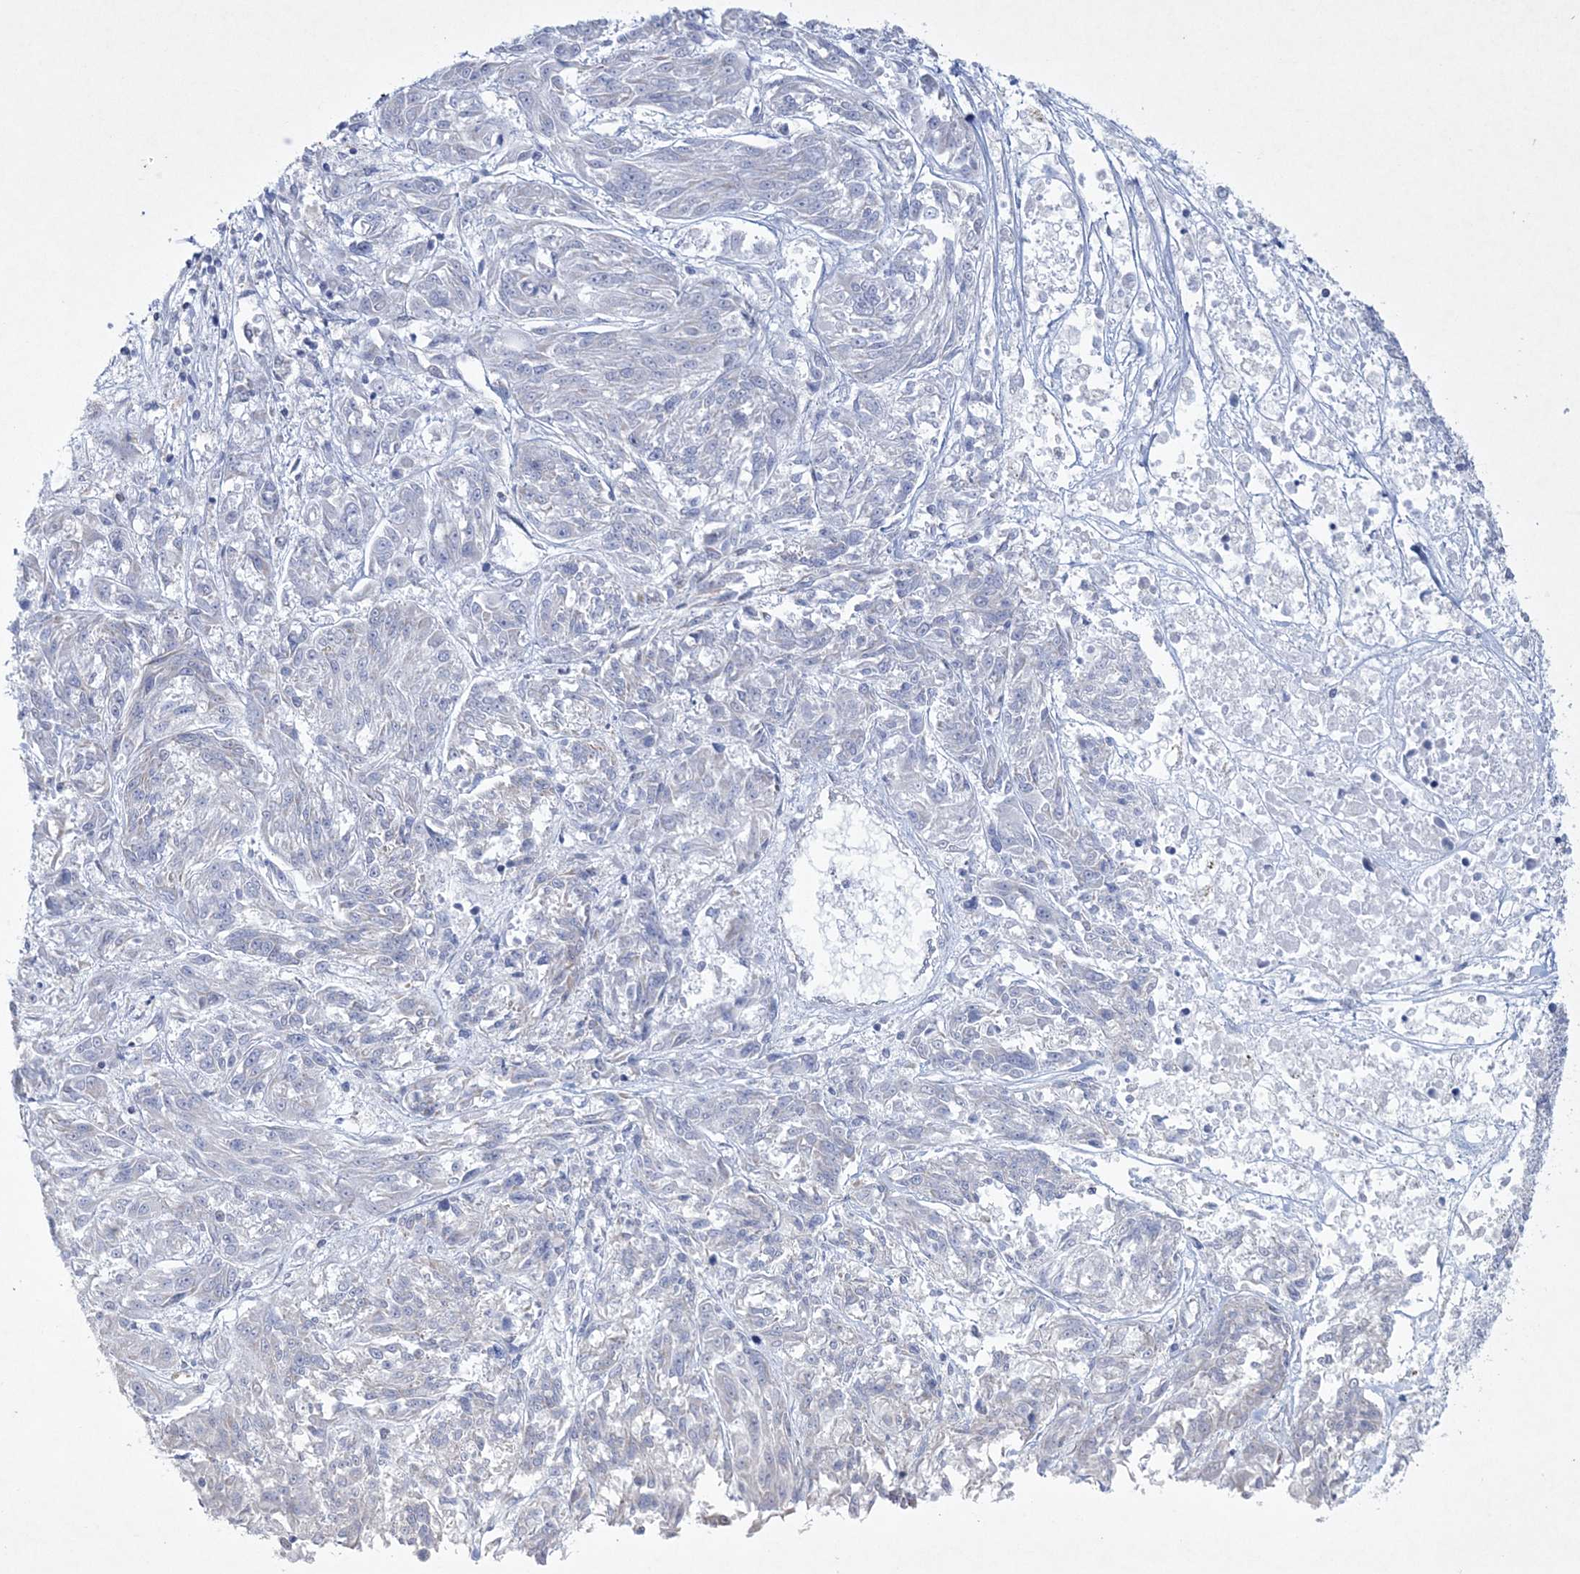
{"staining": {"intensity": "negative", "quantity": "none", "location": "none"}, "tissue": "melanoma", "cell_type": "Tumor cells", "image_type": "cancer", "snomed": [{"axis": "morphology", "description": "Malignant melanoma, NOS"}, {"axis": "topography", "description": "Skin"}], "caption": "Immunohistochemistry micrograph of human melanoma stained for a protein (brown), which displays no positivity in tumor cells.", "gene": "CES4A", "patient": {"sex": "male", "age": 53}}